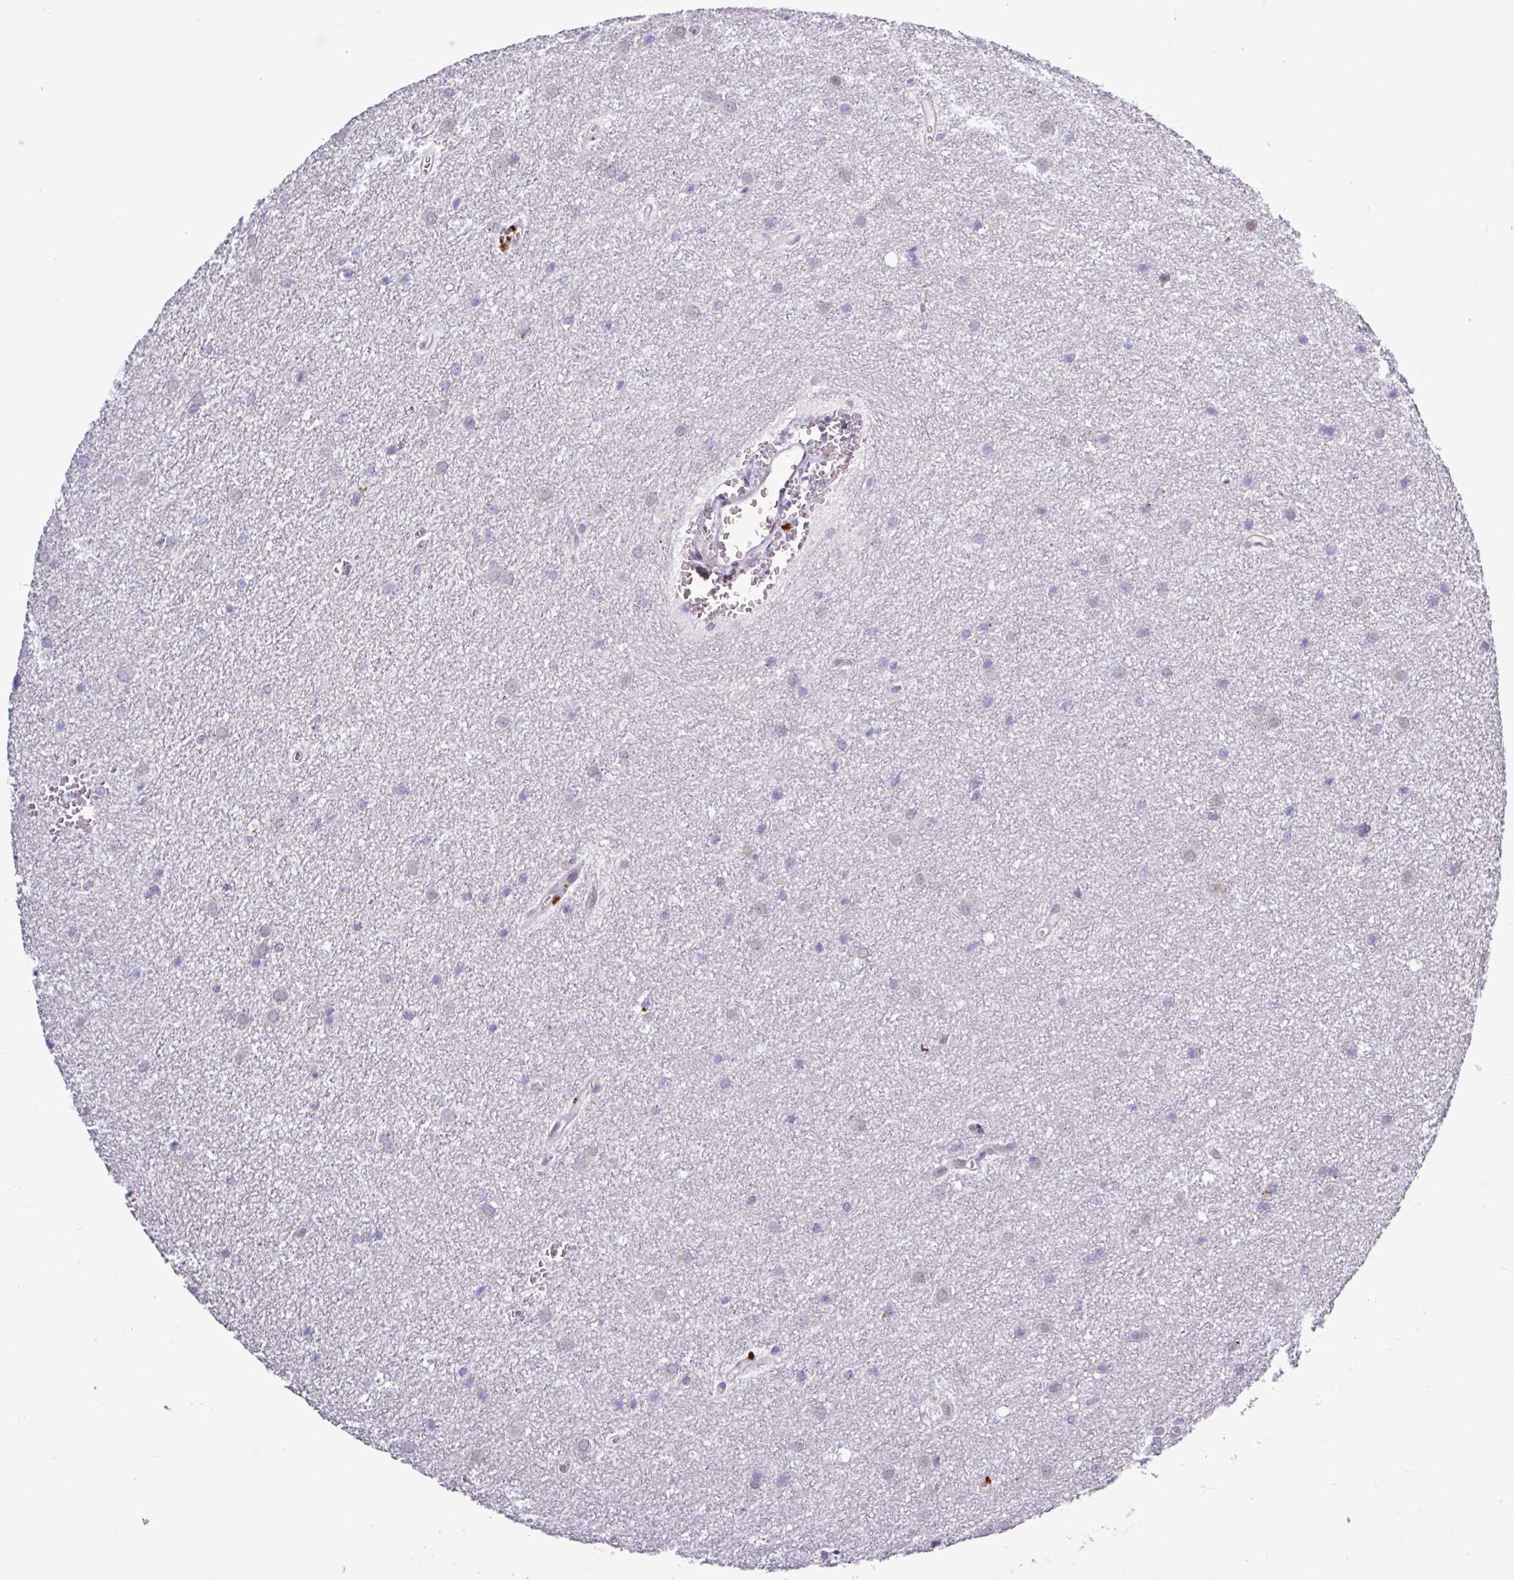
{"staining": {"intensity": "weak", "quantity": "<25%", "location": "cytoplasmic/membranous"}, "tissue": "glioma", "cell_type": "Tumor cells", "image_type": "cancer", "snomed": [{"axis": "morphology", "description": "Glioma, malignant, Low grade"}, {"axis": "topography", "description": "Cerebellum"}], "caption": "Immunohistochemistry of human glioma reveals no staining in tumor cells.", "gene": "AMIGO2", "patient": {"sex": "female", "age": 5}}